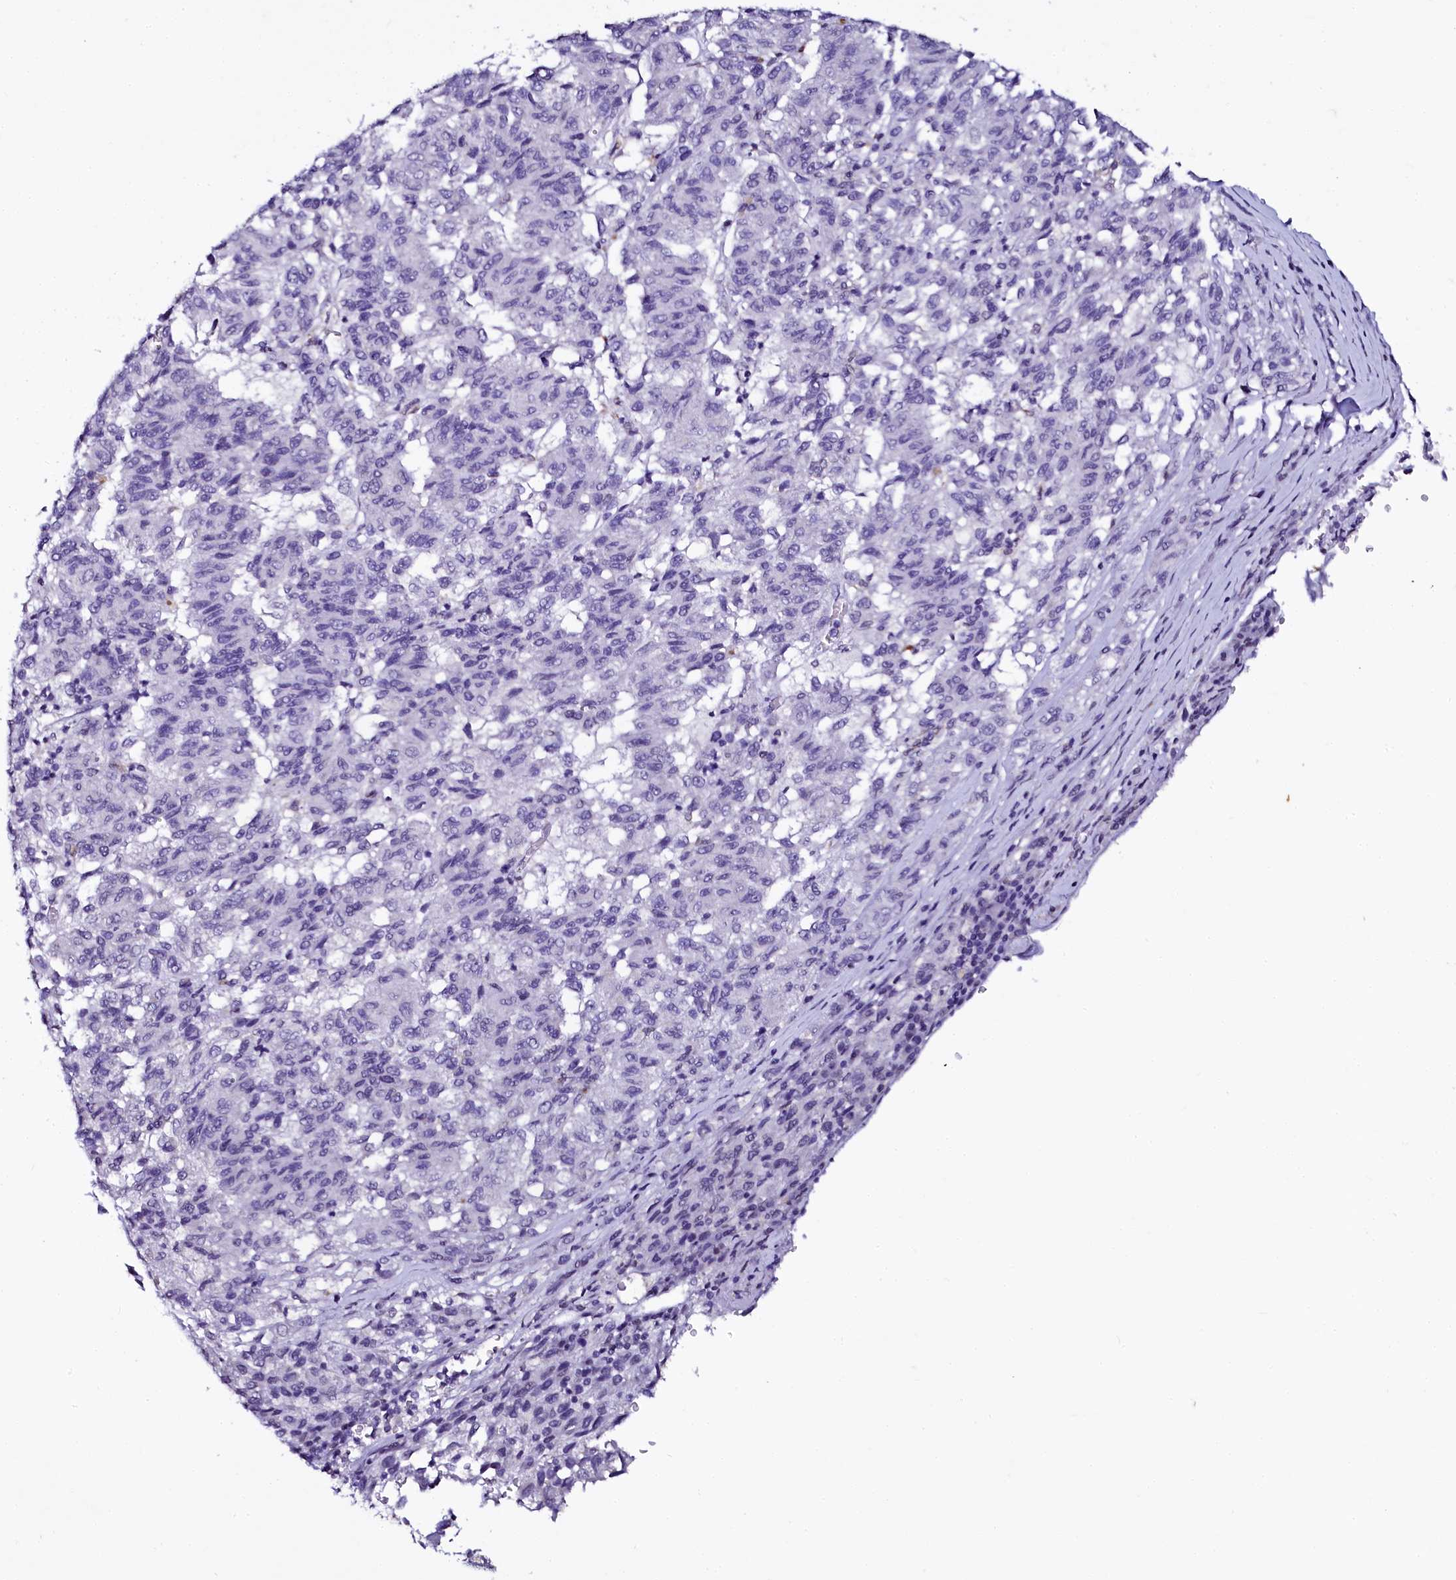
{"staining": {"intensity": "negative", "quantity": "none", "location": "none"}, "tissue": "melanoma", "cell_type": "Tumor cells", "image_type": "cancer", "snomed": [{"axis": "morphology", "description": "Malignant melanoma, Metastatic site"}, {"axis": "topography", "description": "Lung"}], "caption": "The micrograph exhibits no significant expression in tumor cells of melanoma.", "gene": "SORD", "patient": {"sex": "male", "age": 64}}